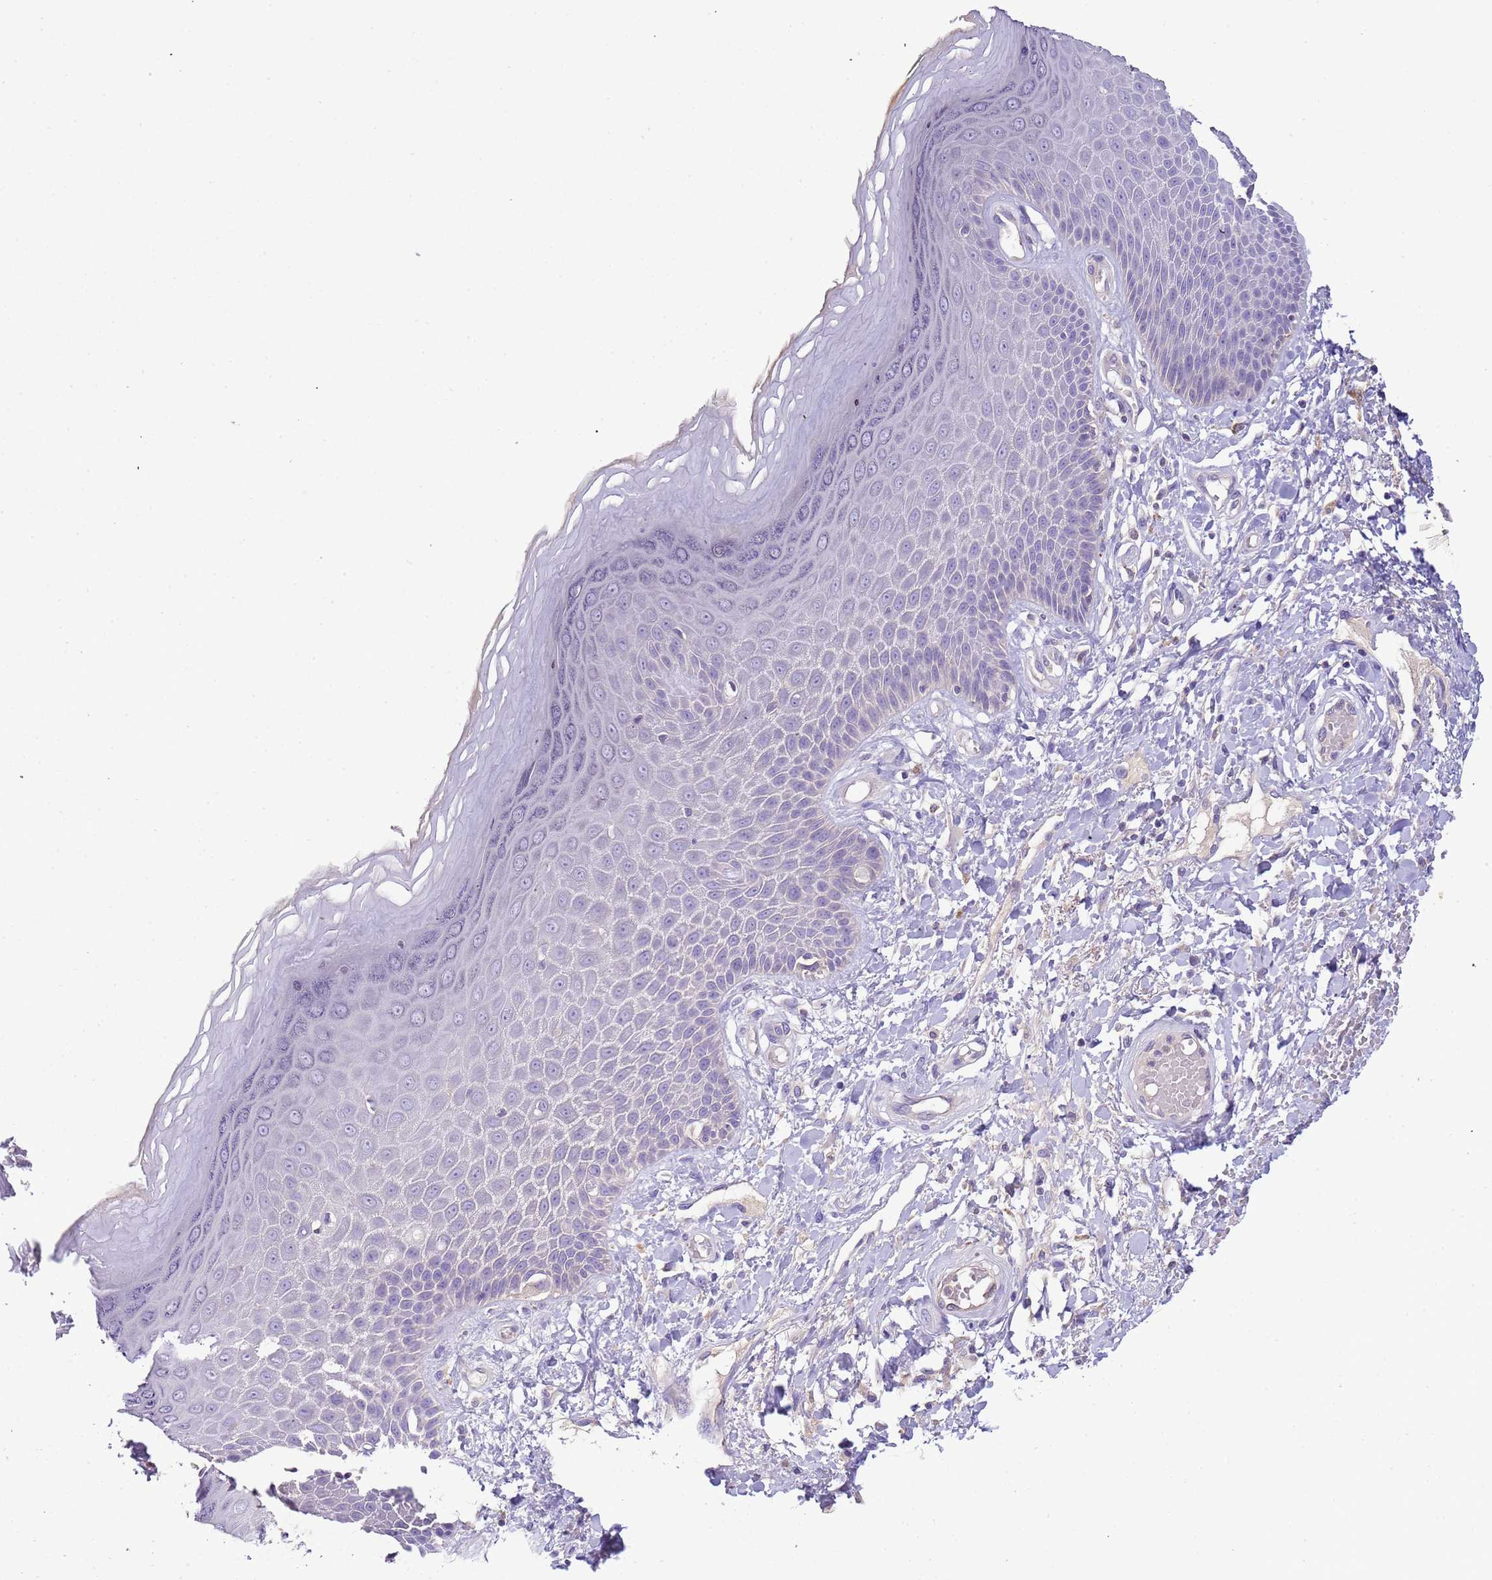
{"staining": {"intensity": "negative", "quantity": "none", "location": "none"}, "tissue": "skin", "cell_type": "Epidermal cells", "image_type": "normal", "snomed": [{"axis": "morphology", "description": "Normal tissue, NOS"}, {"axis": "topography", "description": "Anal"}], "caption": "DAB (3,3'-diaminobenzidine) immunohistochemical staining of benign human skin reveals no significant expression in epidermal cells. Brightfield microscopy of immunohistochemistry (IHC) stained with DAB (brown) and hematoxylin (blue), captured at high magnification.", "gene": "PLCXD3", "patient": {"sex": "male", "age": 78}}